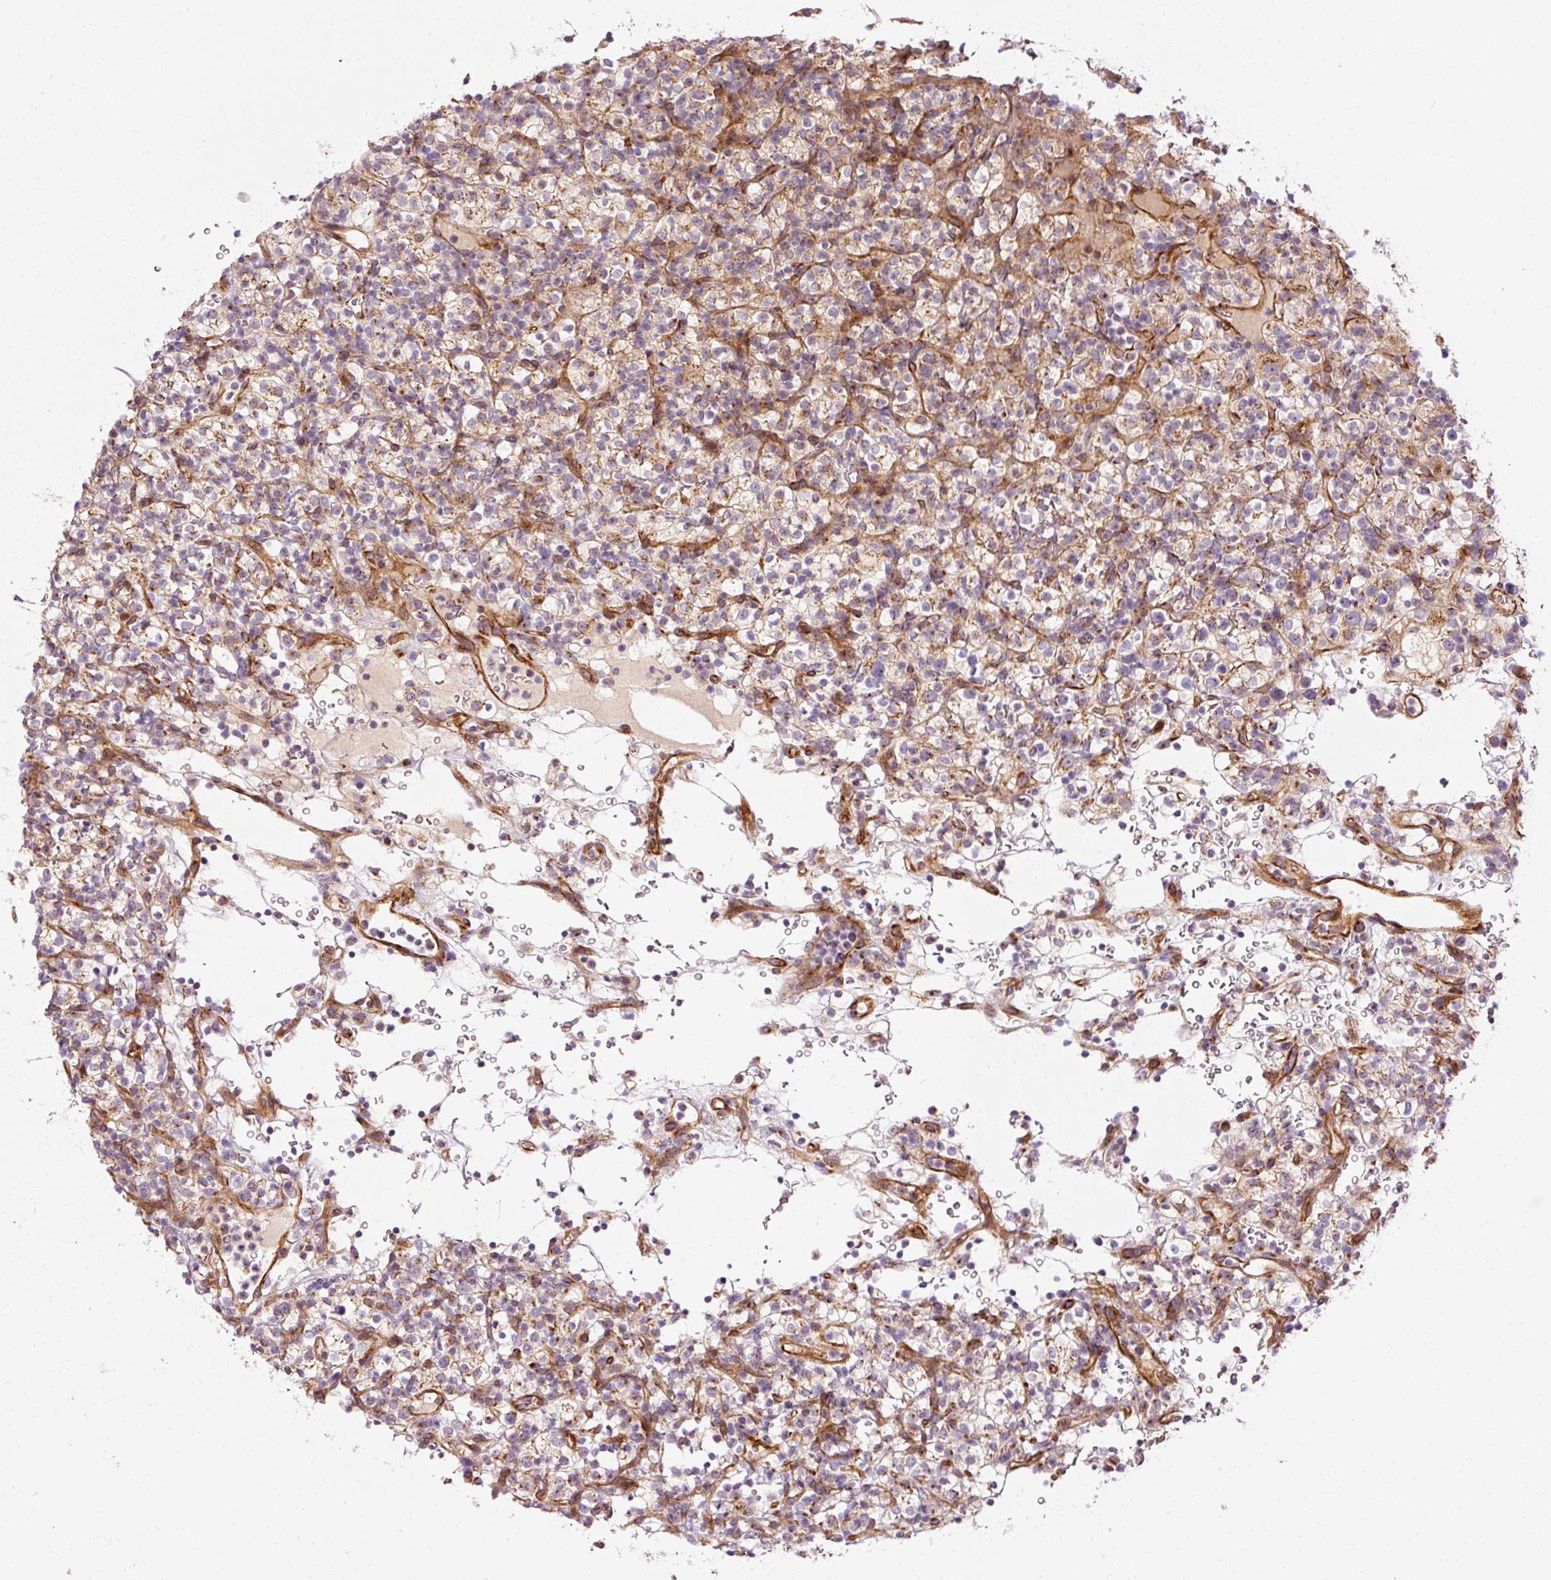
{"staining": {"intensity": "negative", "quantity": "none", "location": "none"}, "tissue": "renal cancer", "cell_type": "Tumor cells", "image_type": "cancer", "snomed": [{"axis": "morphology", "description": "Normal tissue, NOS"}, {"axis": "morphology", "description": "Adenocarcinoma, NOS"}, {"axis": "topography", "description": "Kidney"}], "caption": "This is a histopathology image of immunohistochemistry (IHC) staining of renal cancer (adenocarcinoma), which shows no staining in tumor cells.", "gene": "PPP1R14B", "patient": {"sex": "female", "age": 72}}